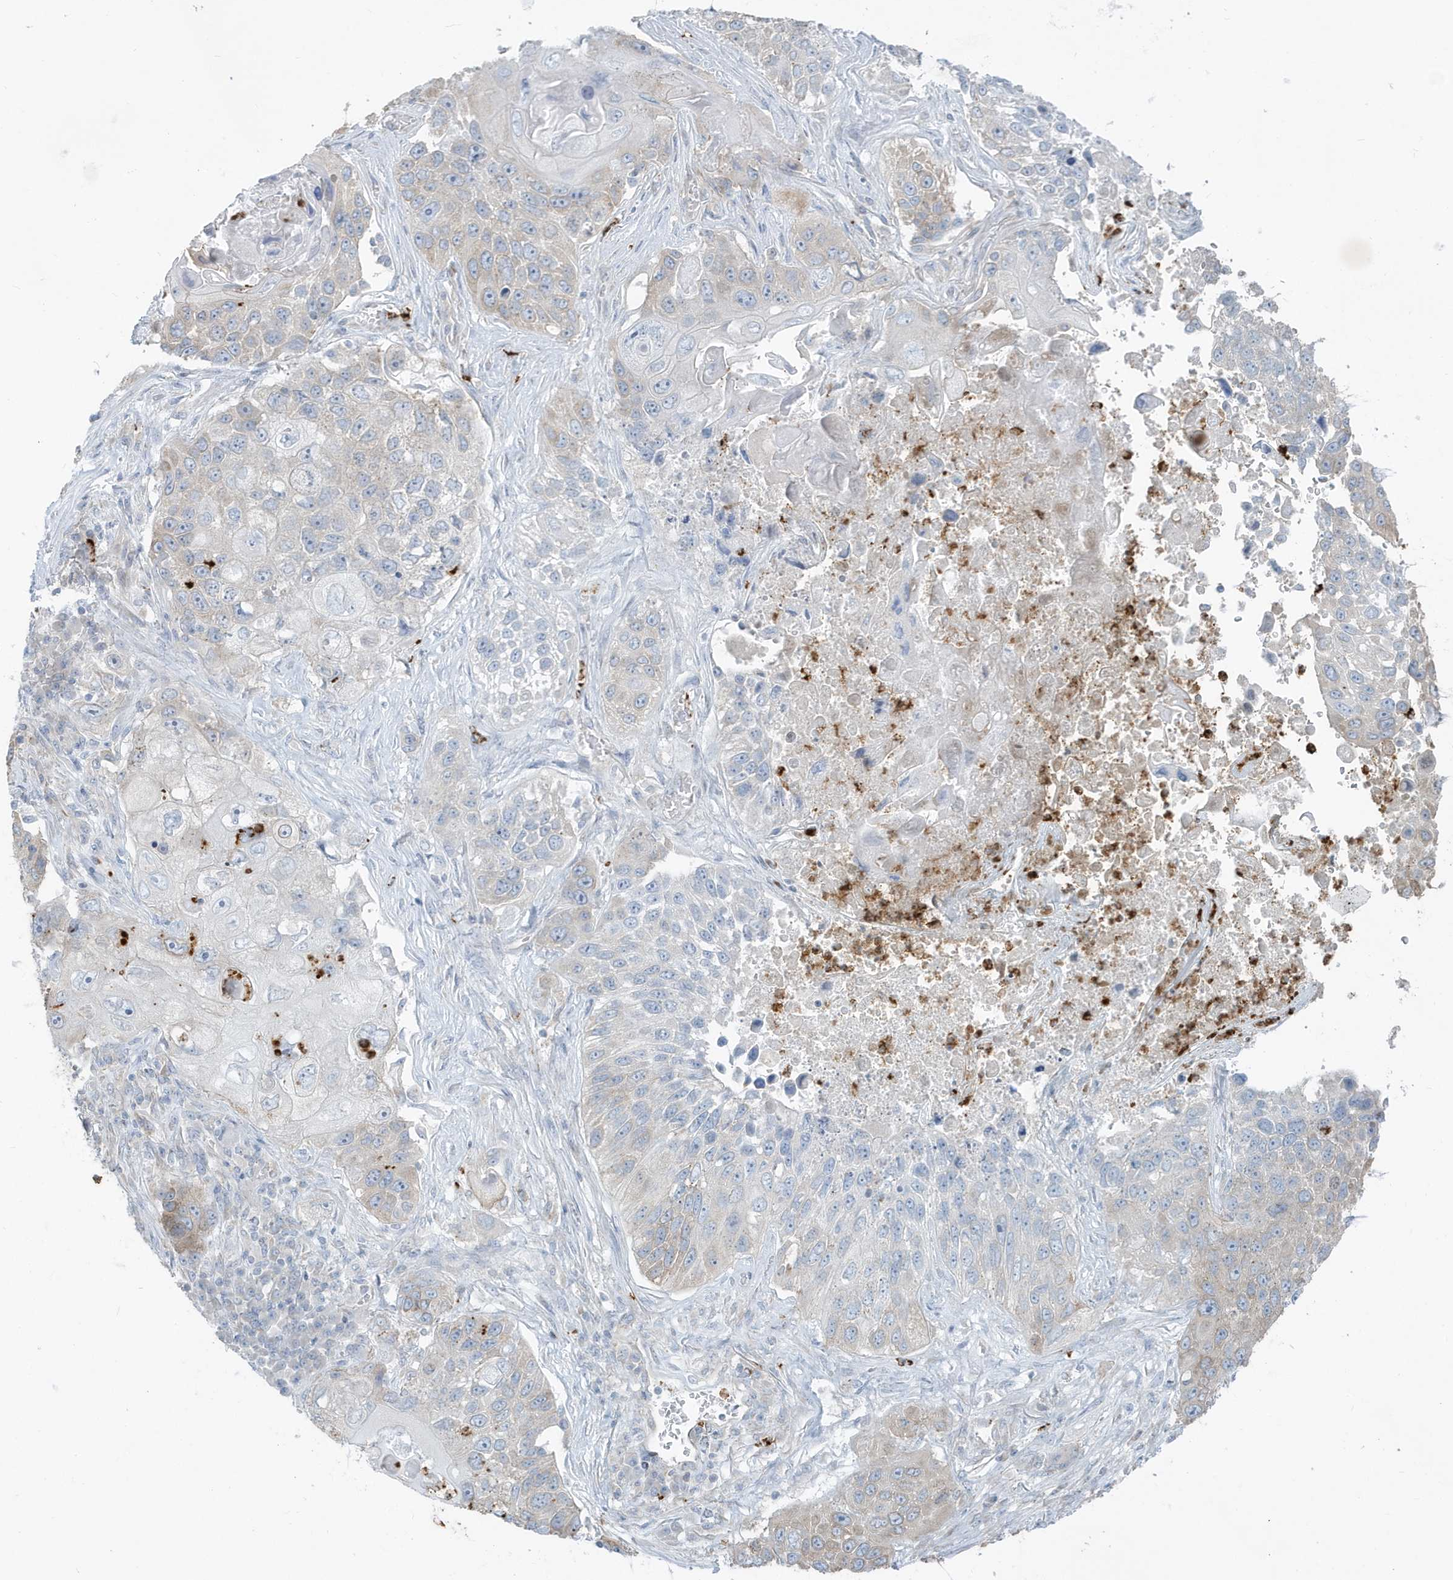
{"staining": {"intensity": "negative", "quantity": "none", "location": "none"}, "tissue": "lung cancer", "cell_type": "Tumor cells", "image_type": "cancer", "snomed": [{"axis": "morphology", "description": "Squamous cell carcinoma, NOS"}, {"axis": "topography", "description": "Lung"}], "caption": "Tumor cells show no significant protein staining in lung cancer (squamous cell carcinoma). (DAB (3,3'-diaminobenzidine) immunohistochemistry visualized using brightfield microscopy, high magnification).", "gene": "CCNJ", "patient": {"sex": "male", "age": 61}}